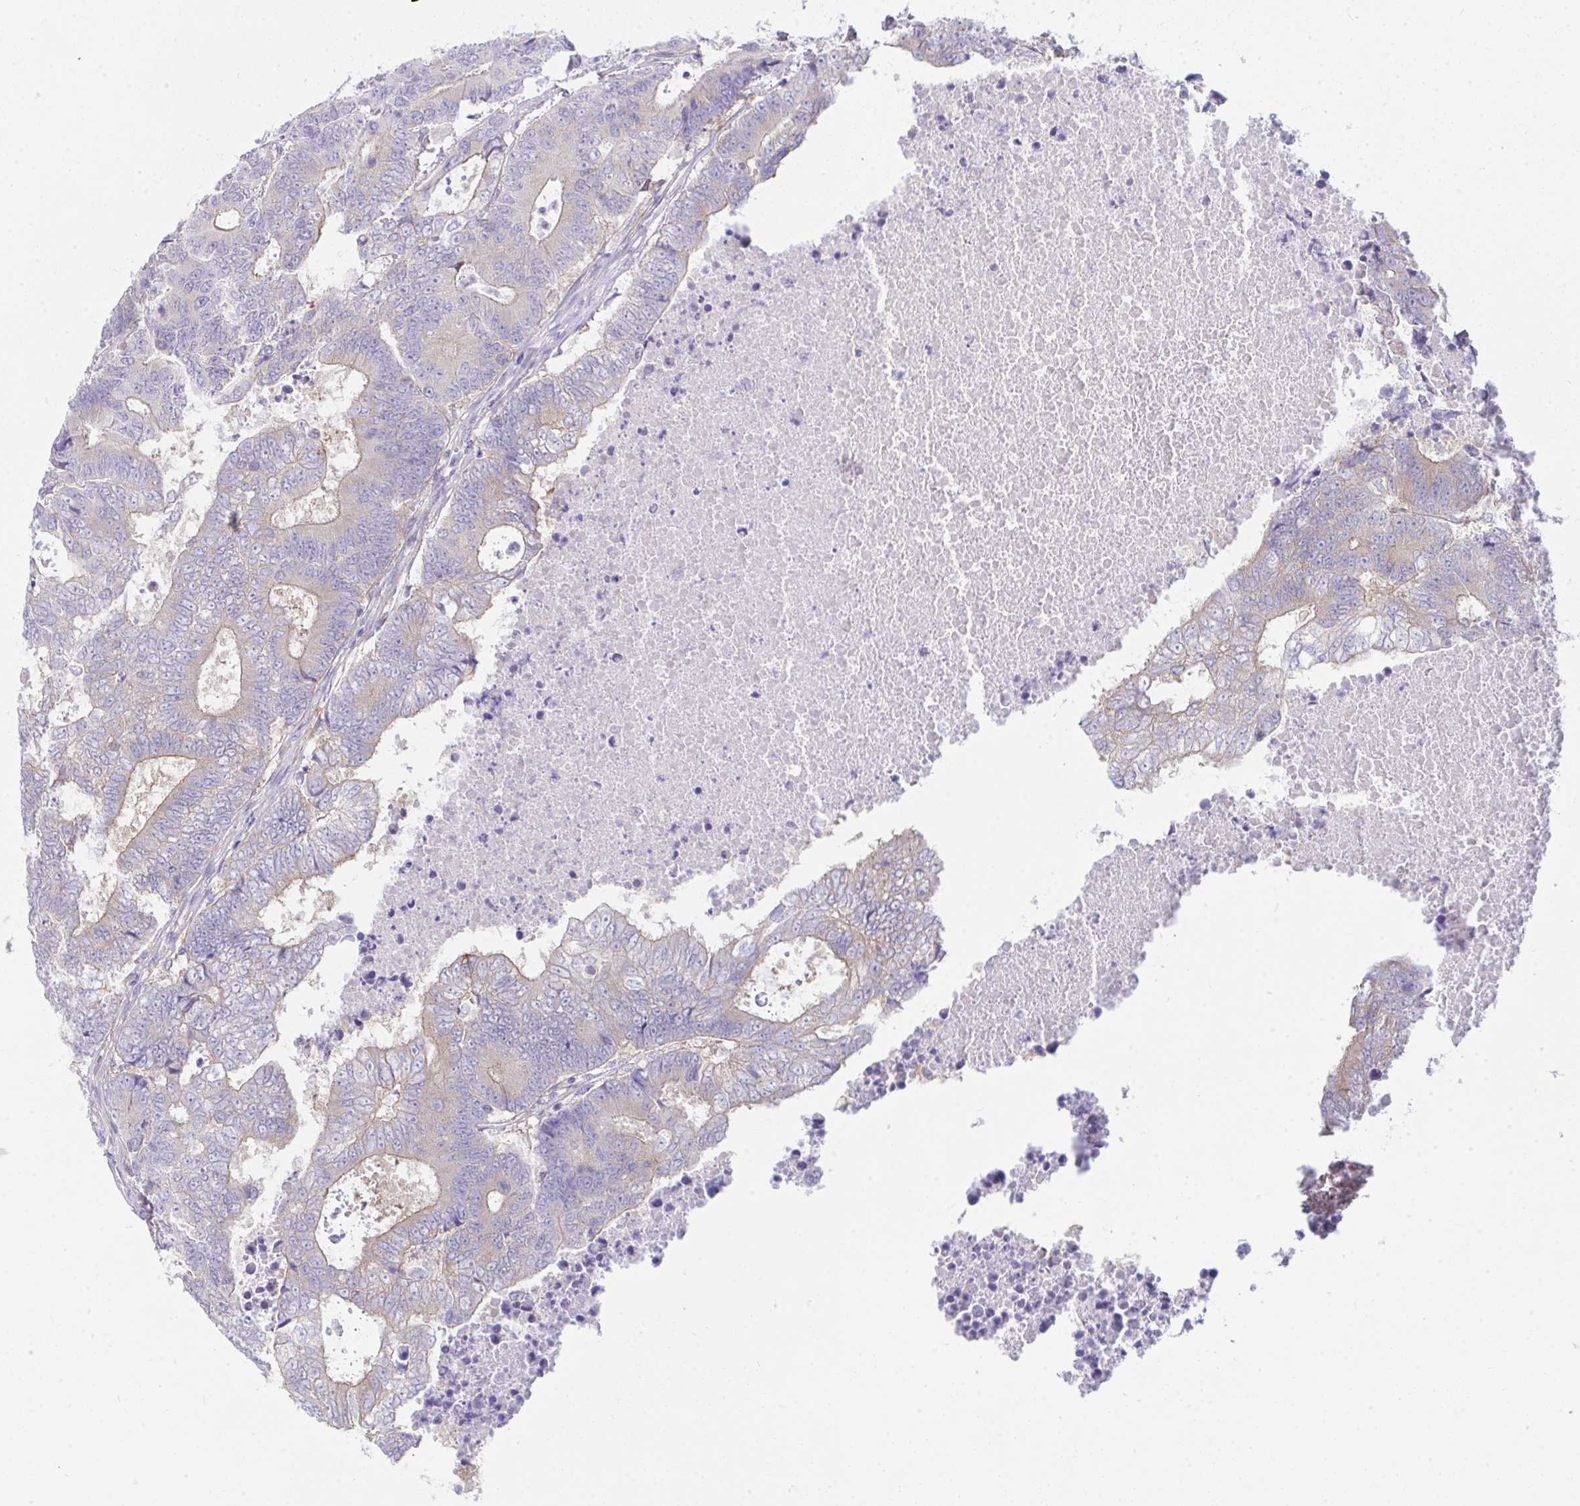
{"staining": {"intensity": "weak", "quantity": "<25%", "location": "cytoplasmic/membranous"}, "tissue": "colorectal cancer", "cell_type": "Tumor cells", "image_type": "cancer", "snomed": [{"axis": "morphology", "description": "Adenocarcinoma, NOS"}, {"axis": "topography", "description": "Colon"}], "caption": "Immunohistochemistry (IHC) image of neoplastic tissue: colorectal cancer stained with DAB displays no significant protein staining in tumor cells.", "gene": "GAB1", "patient": {"sex": "female", "age": 48}}